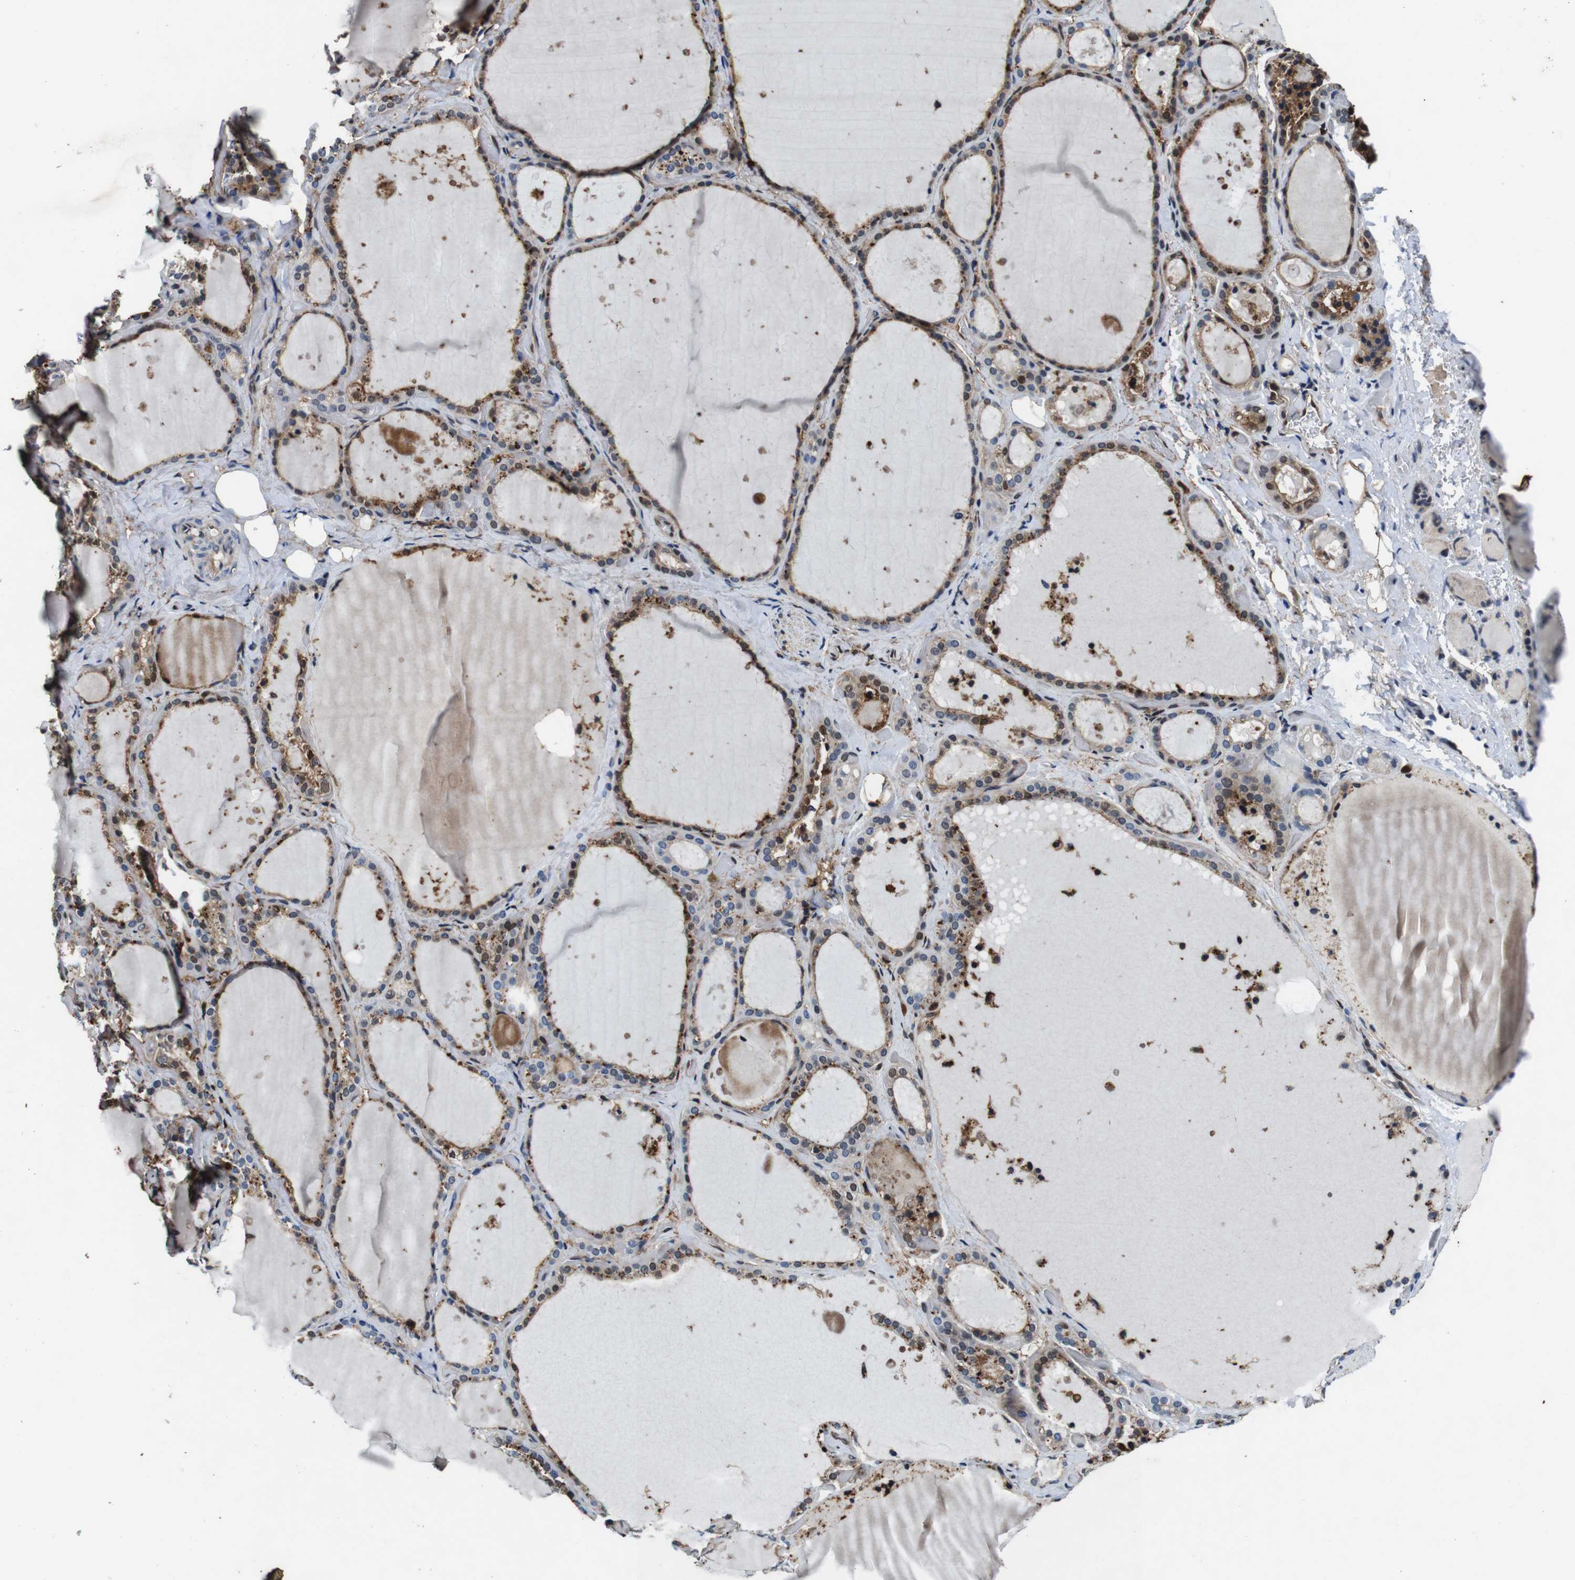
{"staining": {"intensity": "moderate", "quantity": "25%-75%", "location": "cytoplasmic/membranous,nuclear"}, "tissue": "thyroid gland", "cell_type": "Glandular cells", "image_type": "normal", "snomed": [{"axis": "morphology", "description": "Normal tissue, NOS"}, {"axis": "topography", "description": "Thyroid gland"}], "caption": "Immunohistochemical staining of benign human thyroid gland shows 25%-75% levels of moderate cytoplasmic/membranous,nuclear protein staining in about 25%-75% of glandular cells.", "gene": "ANXA1", "patient": {"sex": "female", "age": 44}}